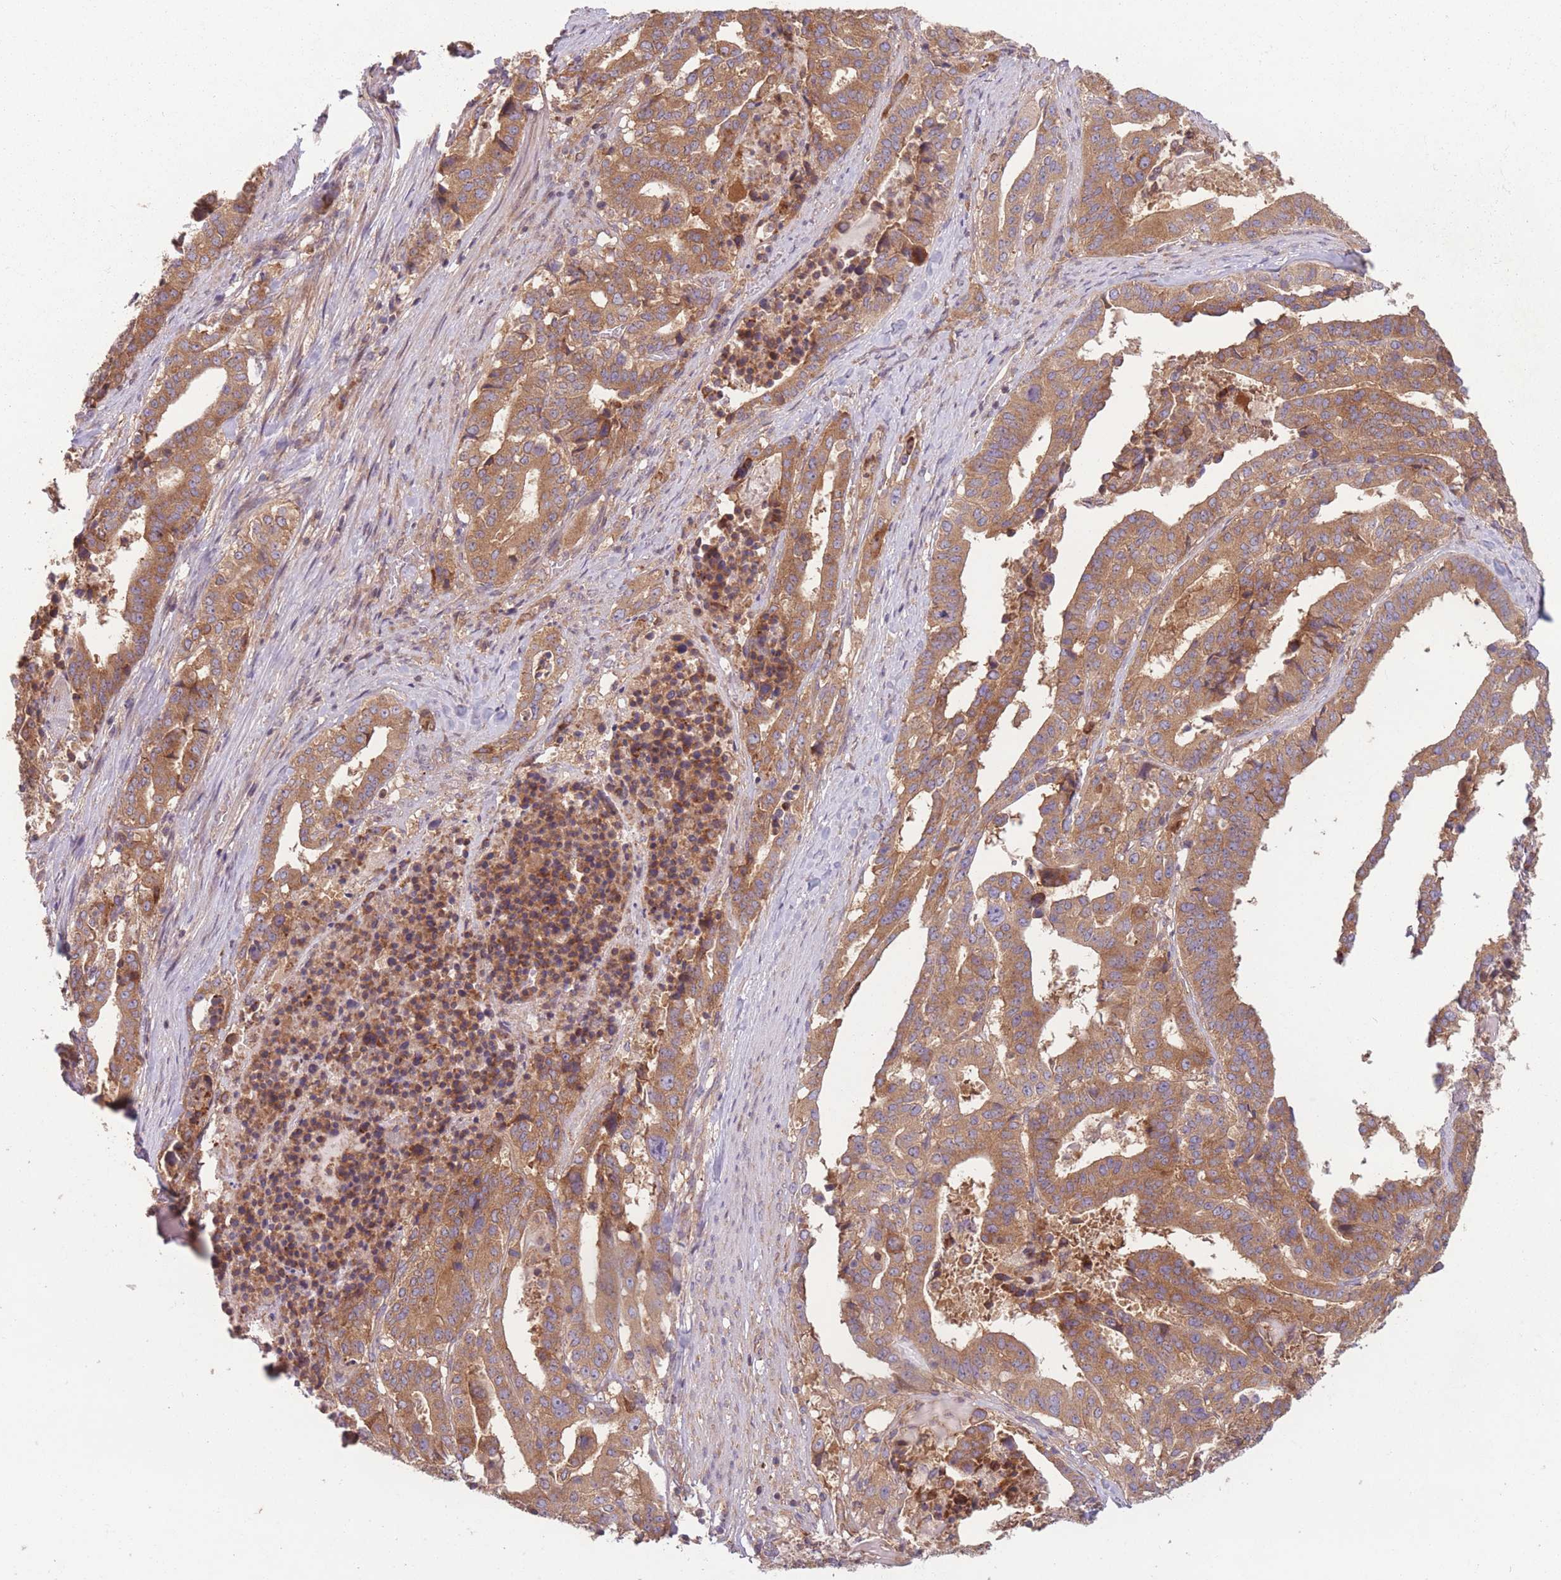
{"staining": {"intensity": "moderate", "quantity": ">75%", "location": "cytoplasmic/membranous"}, "tissue": "stomach cancer", "cell_type": "Tumor cells", "image_type": "cancer", "snomed": [{"axis": "morphology", "description": "Adenocarcinoma, NOS"}, {"axis": "topography", "description": "Stomach"}], "caption": "The image demonstrates staining of stomach adenocarcinoma, revealing moderate cytoplasmic/membranous protein staining (brown color) within tumor cells.", "gene": "WASHC2A", "patient": {"sex": "male", "age": 48}}